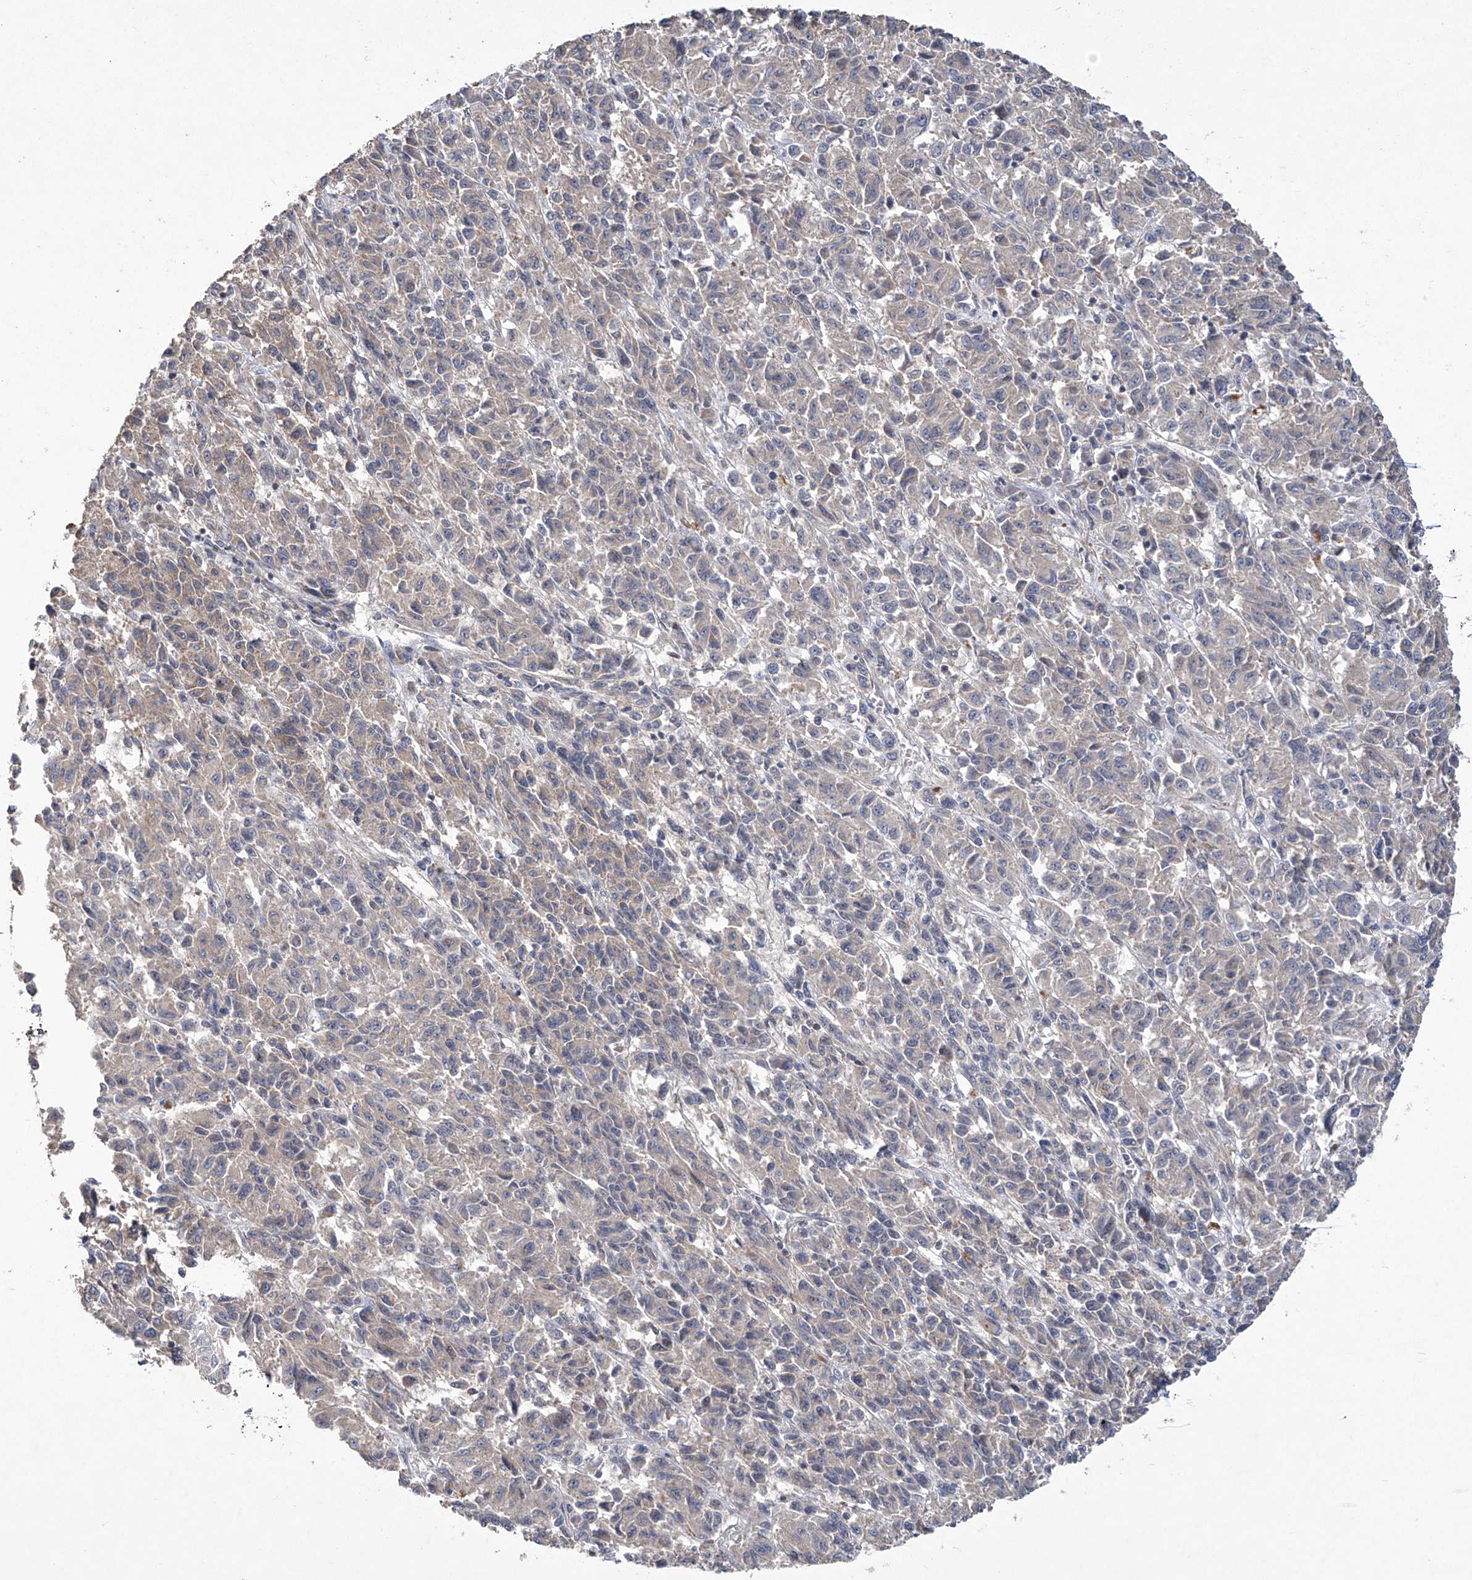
{"staining": {"intensity": "negative", "quantity": "none", "location": "none"}, "tissue": "melanoma", "cell_type": "Tumor cells", "image_type": "cancer", "snomed": [{"axis": "morphology", "description": "Malignant melanoma, Metastatic site"}, {"axis": "topography", "description": "Lung"}], "caption": "Immunohistochemistry image of human melanoma stained for a protein (brown), which reveals no staining in tumor cells.", "gene": "TRIM60", "patient": {"sex": "male", "age": 64}}